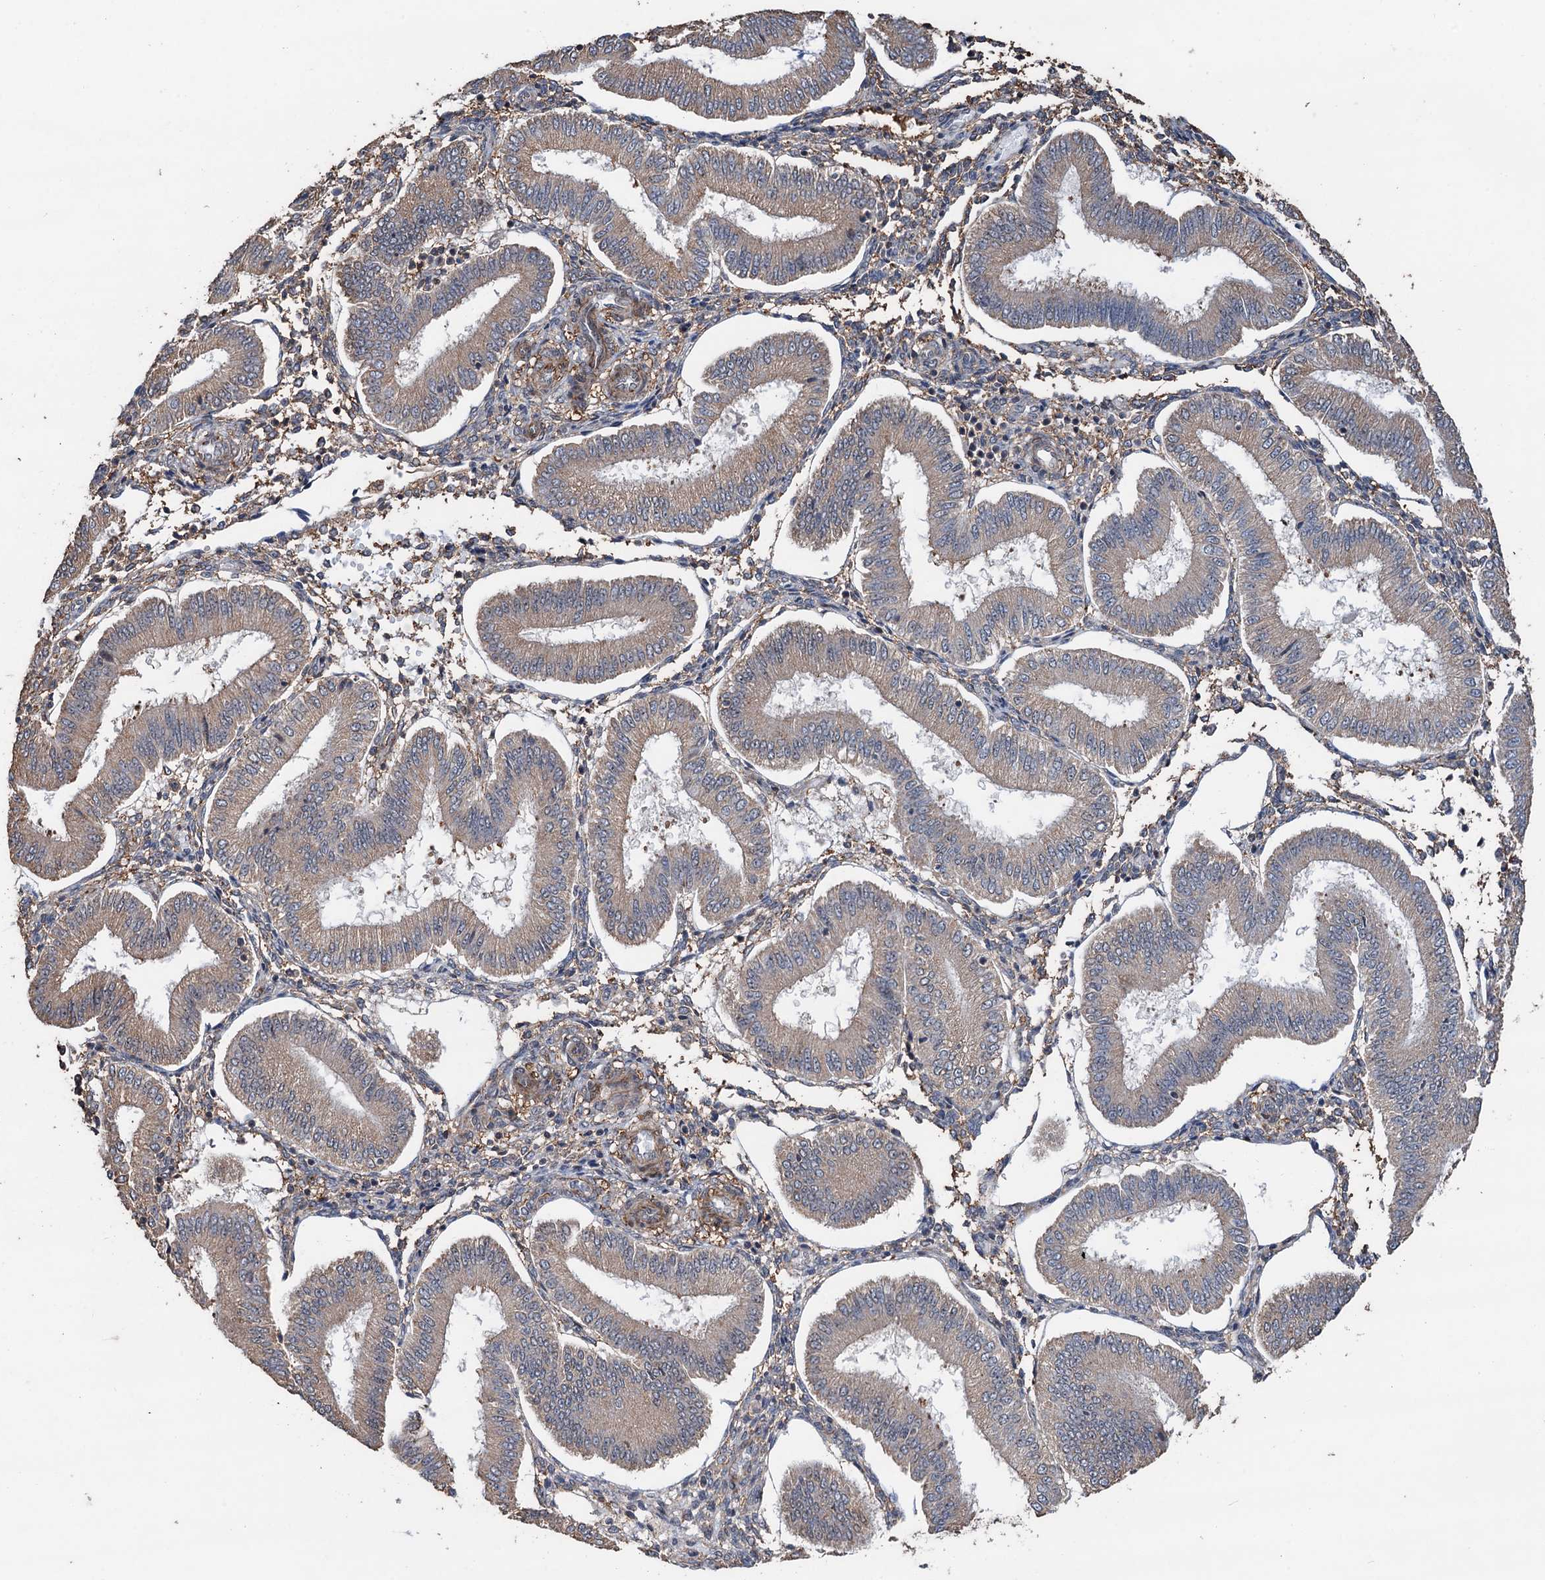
{"staining": {"intensity": "negative", "quantity": "none", "location": "none"}, "tissue": "endometrium", "cell_type": "Cells in endometrial stroma", "image_type": "normal", "snomed": [{"axis": "morphology", "description": "Normal tissue, NOS"}, {"axis": "topography", "description": "Endometrium"}], "caption": "High magnification brightfield microscopy of normal endometrium stained with DAB (3,3'-diaminobenzidine) (brown) and counterstained with hematoxylin (blue): cells in endometrial stroma show no significant staining. (DAB (3,3'-diaminobenzidine) immunohistochemistry (IHC) visualized using brightfield microscopy, high magnification).", "gene": "TMA16", "patient": {"sex": "female", "age": 39}}